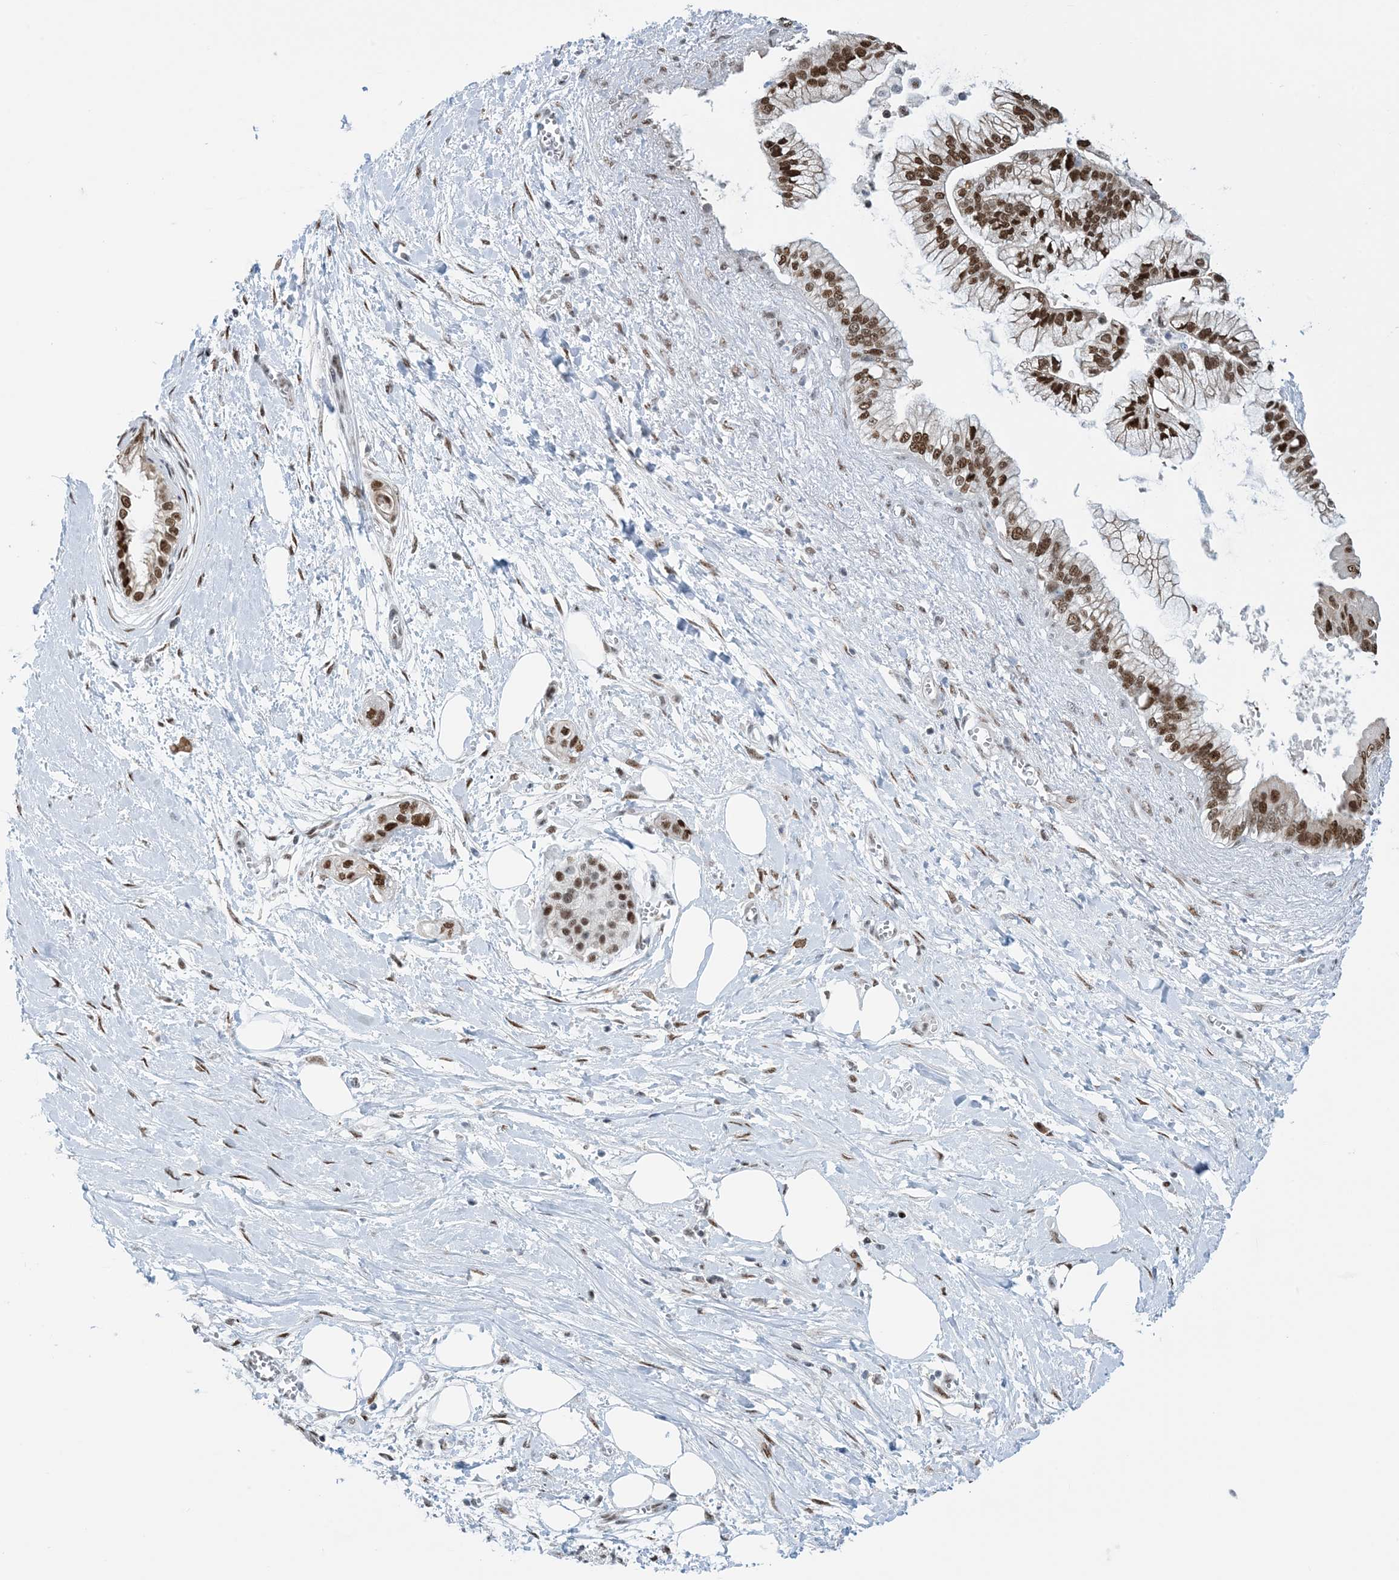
{"staining": {"intensity": "moderate", "quantity": ">75%", "location": "nuclear"}, "tissue": "pancreatic cancer", "cell_type": "Tumor cells", "image_type": "cancer", "snomed": [{"axis": "morphology", "description": "Adenocarcinoma, NOS"}, {"axis": "topography", "description": "Pancreas"}], "caption": "About >75% of tumor cells in human adenocarcinoma (pancreatic) reveal moderate nuclear protein staining as visualized by brown immunohistochemical staining.", "gene": "HEMK1", "patient": {"sex": "male", "age": 68}}